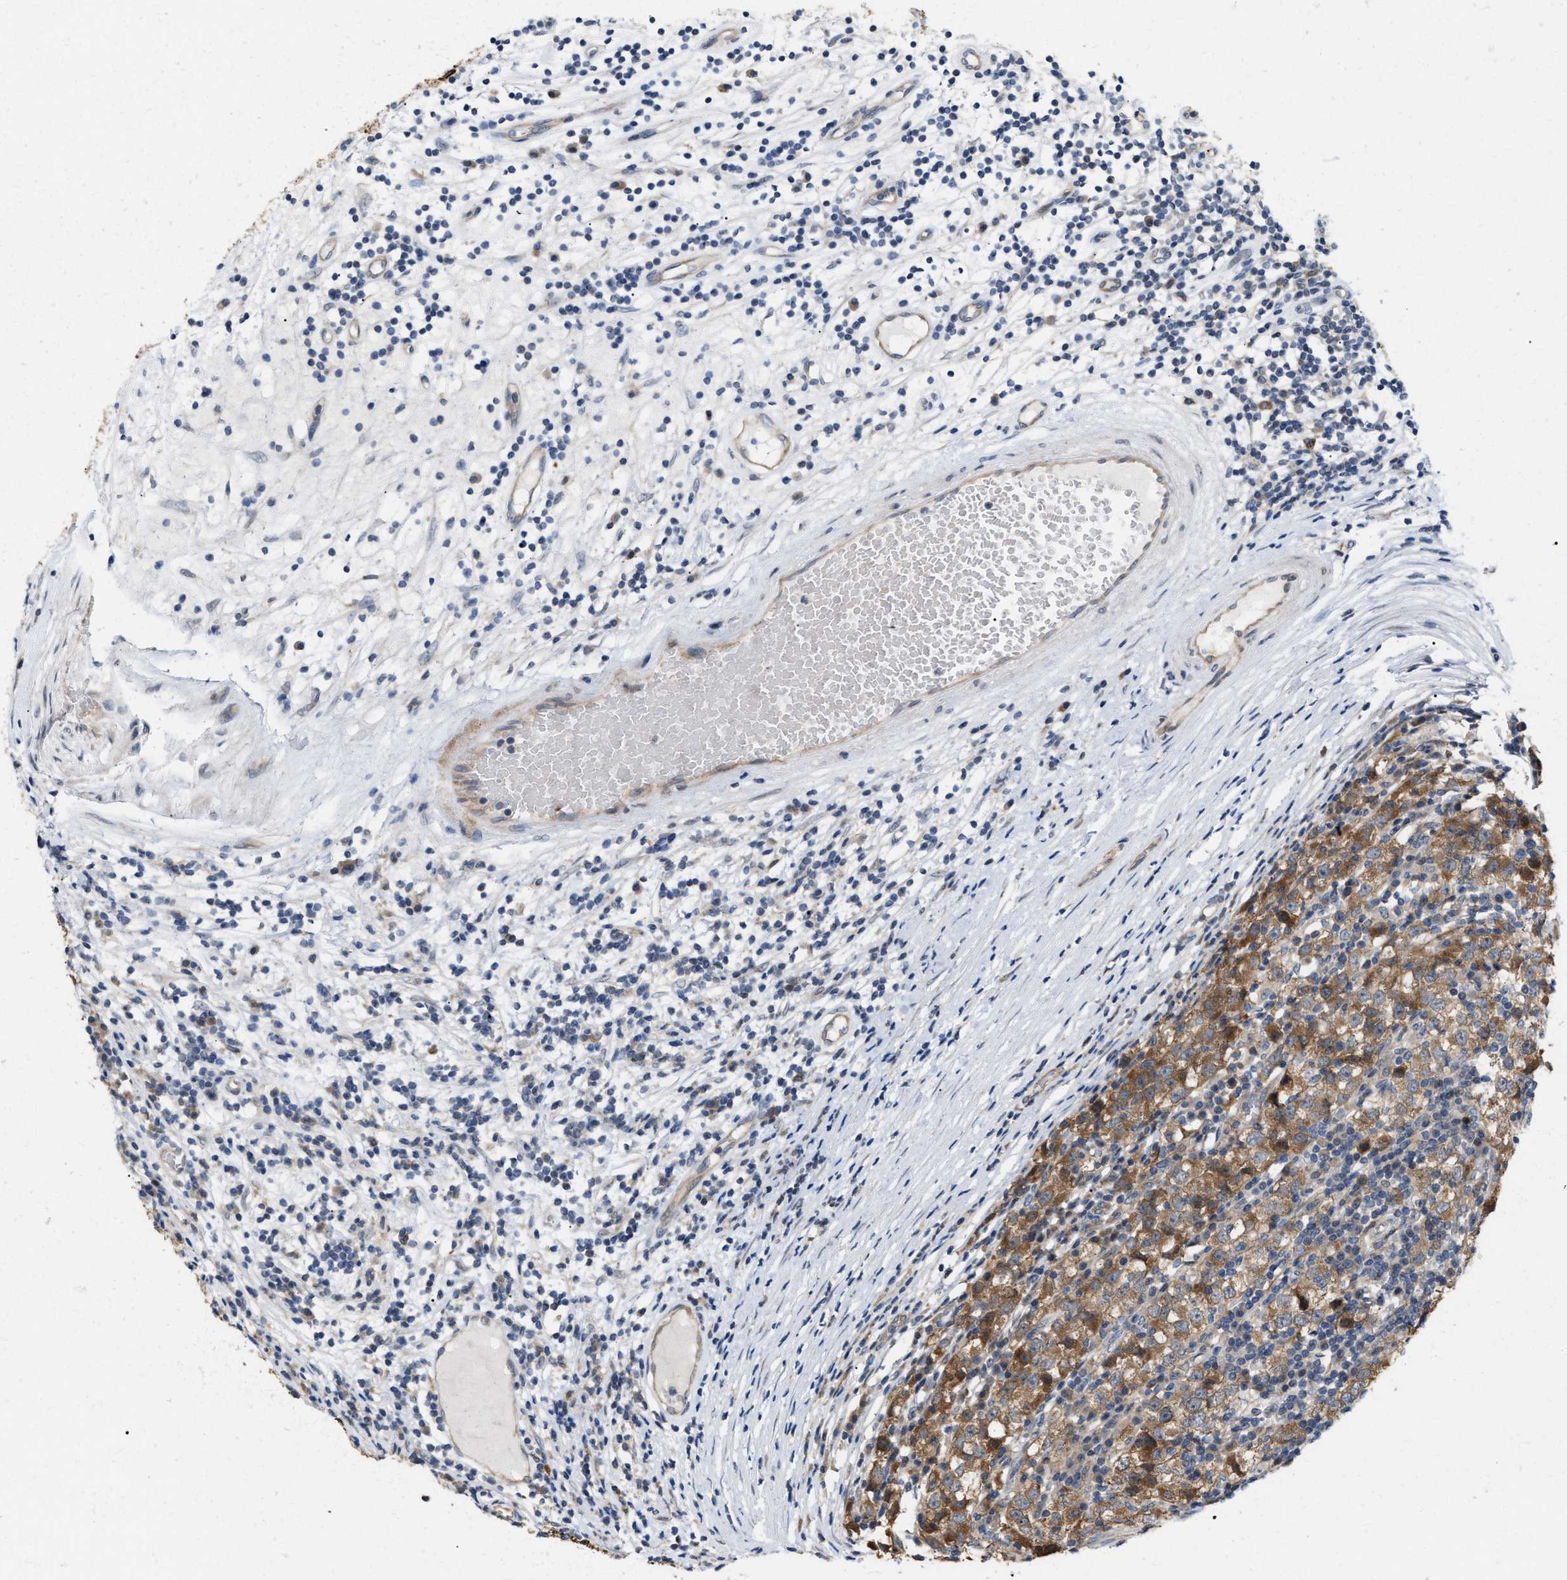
{"staining": {"intensity": "moderate", "quantity": ">75%", "location": "cytoplasmic/membranous"}, "tissue": "testis cancer", "cell_type": "Tumor cells", "image_type": "cancer", "snomed": [{"axis": "morphology", "description": "Seminoma, NOS"}, {"axis": "topography", "description": "Testis"}], "caption": "Tumor cells show medium levels of moderate cytoplasmic/membranous positivity in about >75% of cells in human testis cancer (seminoma). Using DAB (3,3'-diaminobenzidine) (brown) and hematoxylin (blue) stains, captured at high magnification using brightfield microscopy.", "gene": "CSNK1A1", "patient": {"sex": "male", "age": 65}}